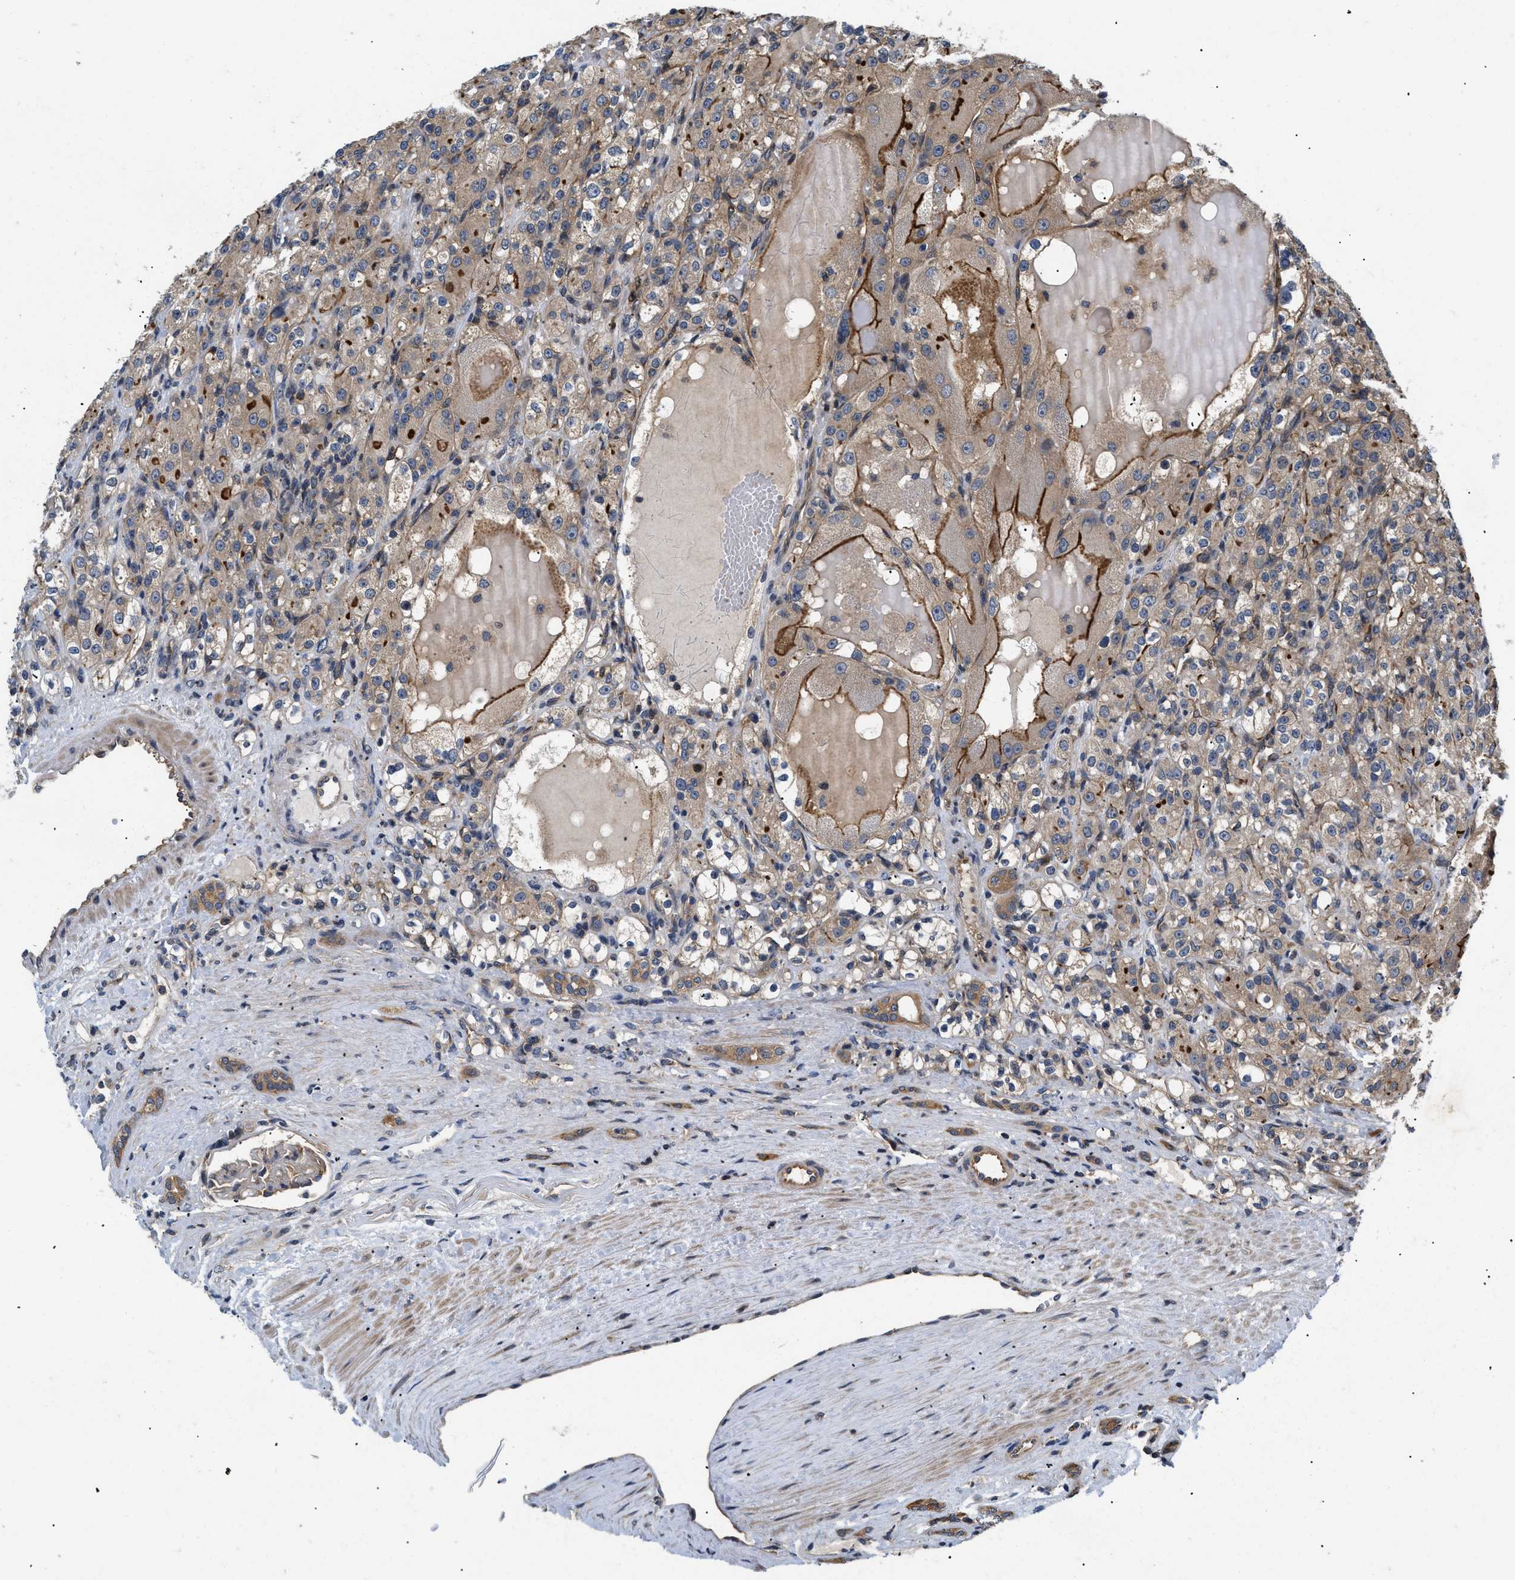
{"staining": {"intensity": "moderate", "quantity": ">75%", "location": "cytoplasmic/membranous"}, "tissue": "renal cancer", "cell_type": "Tumor cells", "image_type": "cancer", "snomed": [{"axis": "morphology", "description": "Normal tissue, NOS"}, {"axis": "morphology", "description": "Adenocarcinoma, NOS"}, {"axis": "topography", "description": "Kidney"}], "caption": "This micrograph shows immunohistochemistry (IHC) staining of human adenocarcinoma (renal), with medium moderate cytoplasmic/membranous expression in about >75% of tumor cells.", "gene": "HMGCR", "patient": {"sex": "male", "age": 61}}